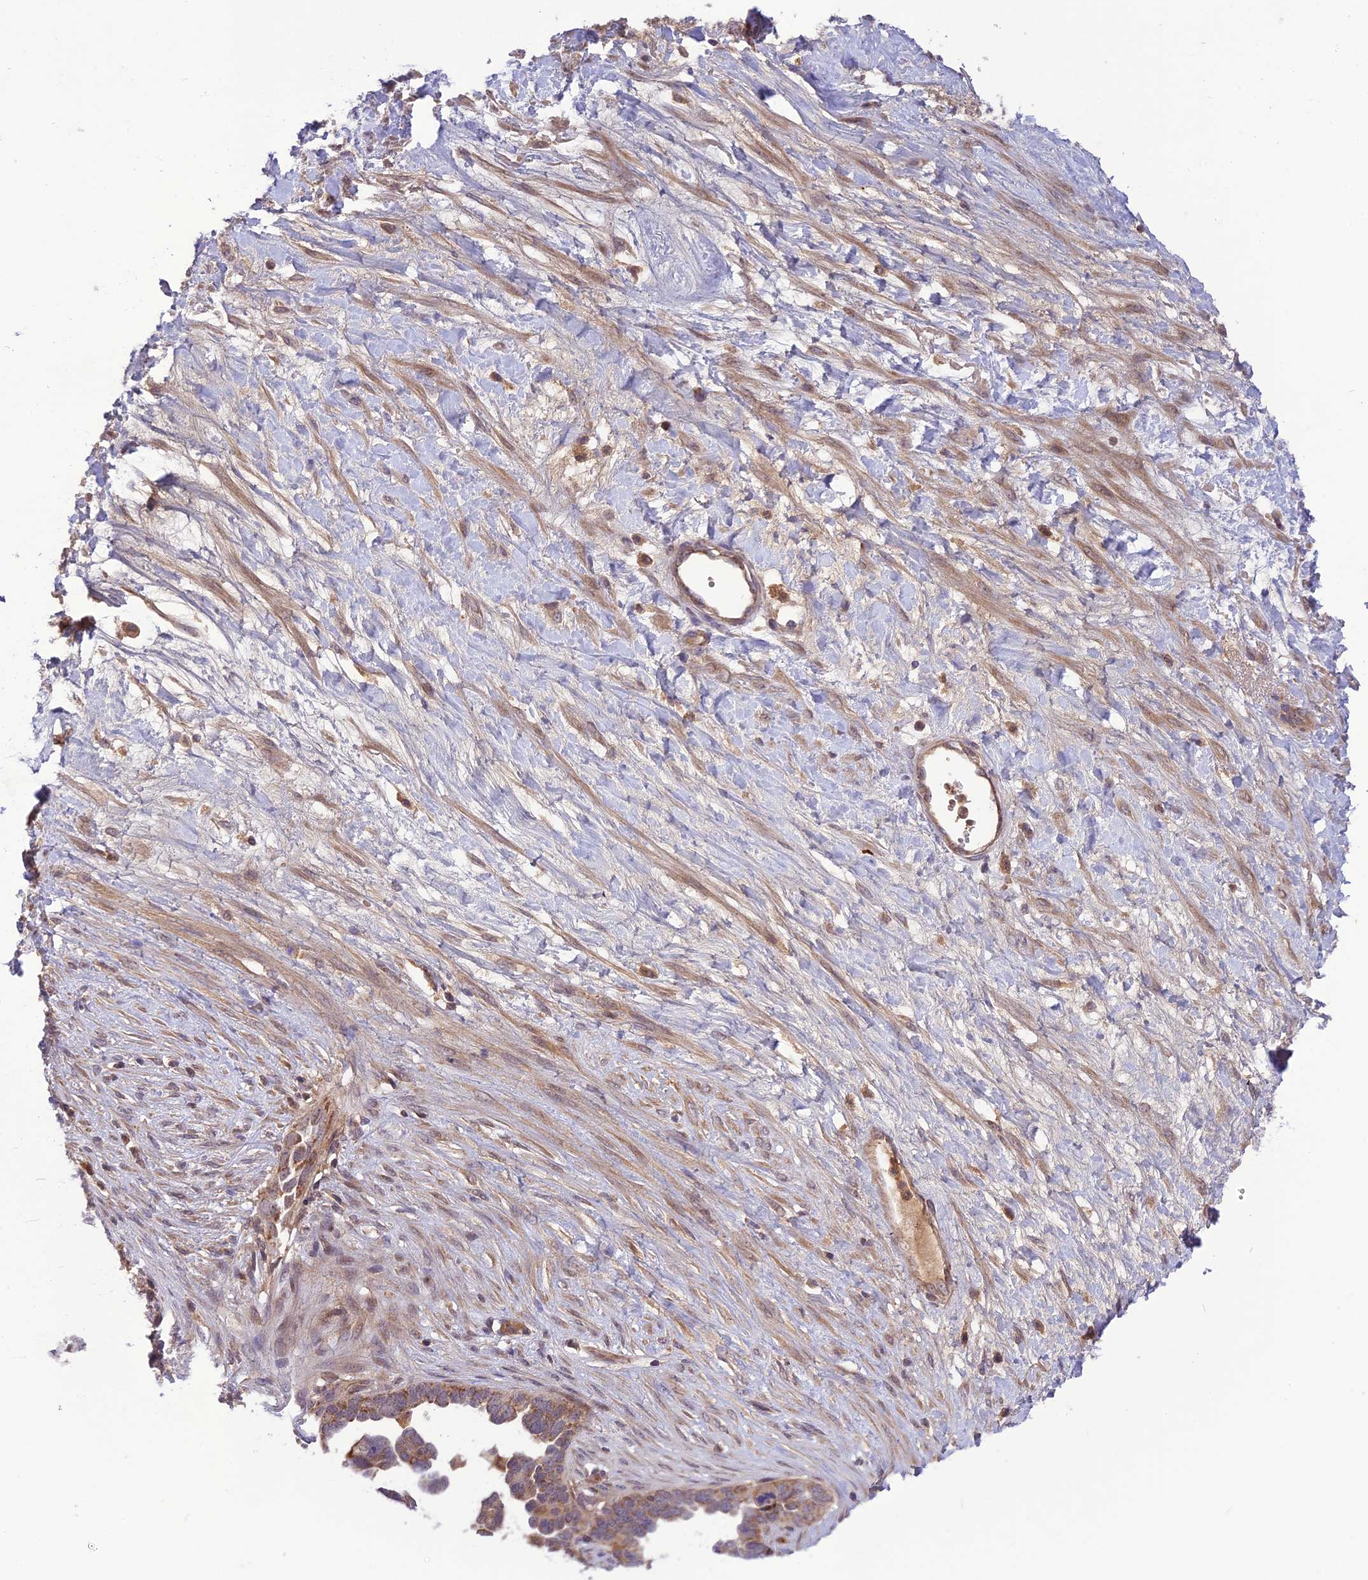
{"staining": {"intensity": "moderate", "quantity": "25%-75%", "location": "cytoplasmic/membranous"}, "tissue": "ovarian cancer", "cell_type": "Tumor cells", "image_type": "cancer", "snomed": [{"axis": "morphology", "description": "Cystadenocarcinoma, serous, NOS"}, {"axis": "topography", "description": "Ovary"}], "caption": "Moderate cytoplasmic/membranous expression is present in about 25%-75% of tumor cells in ovarian cancer. Ihc stains the protein of interest in brown and the nuclei are stained blue.", "gene": "NDUFC1", "patient": {"sex": "female", "age": 54}}